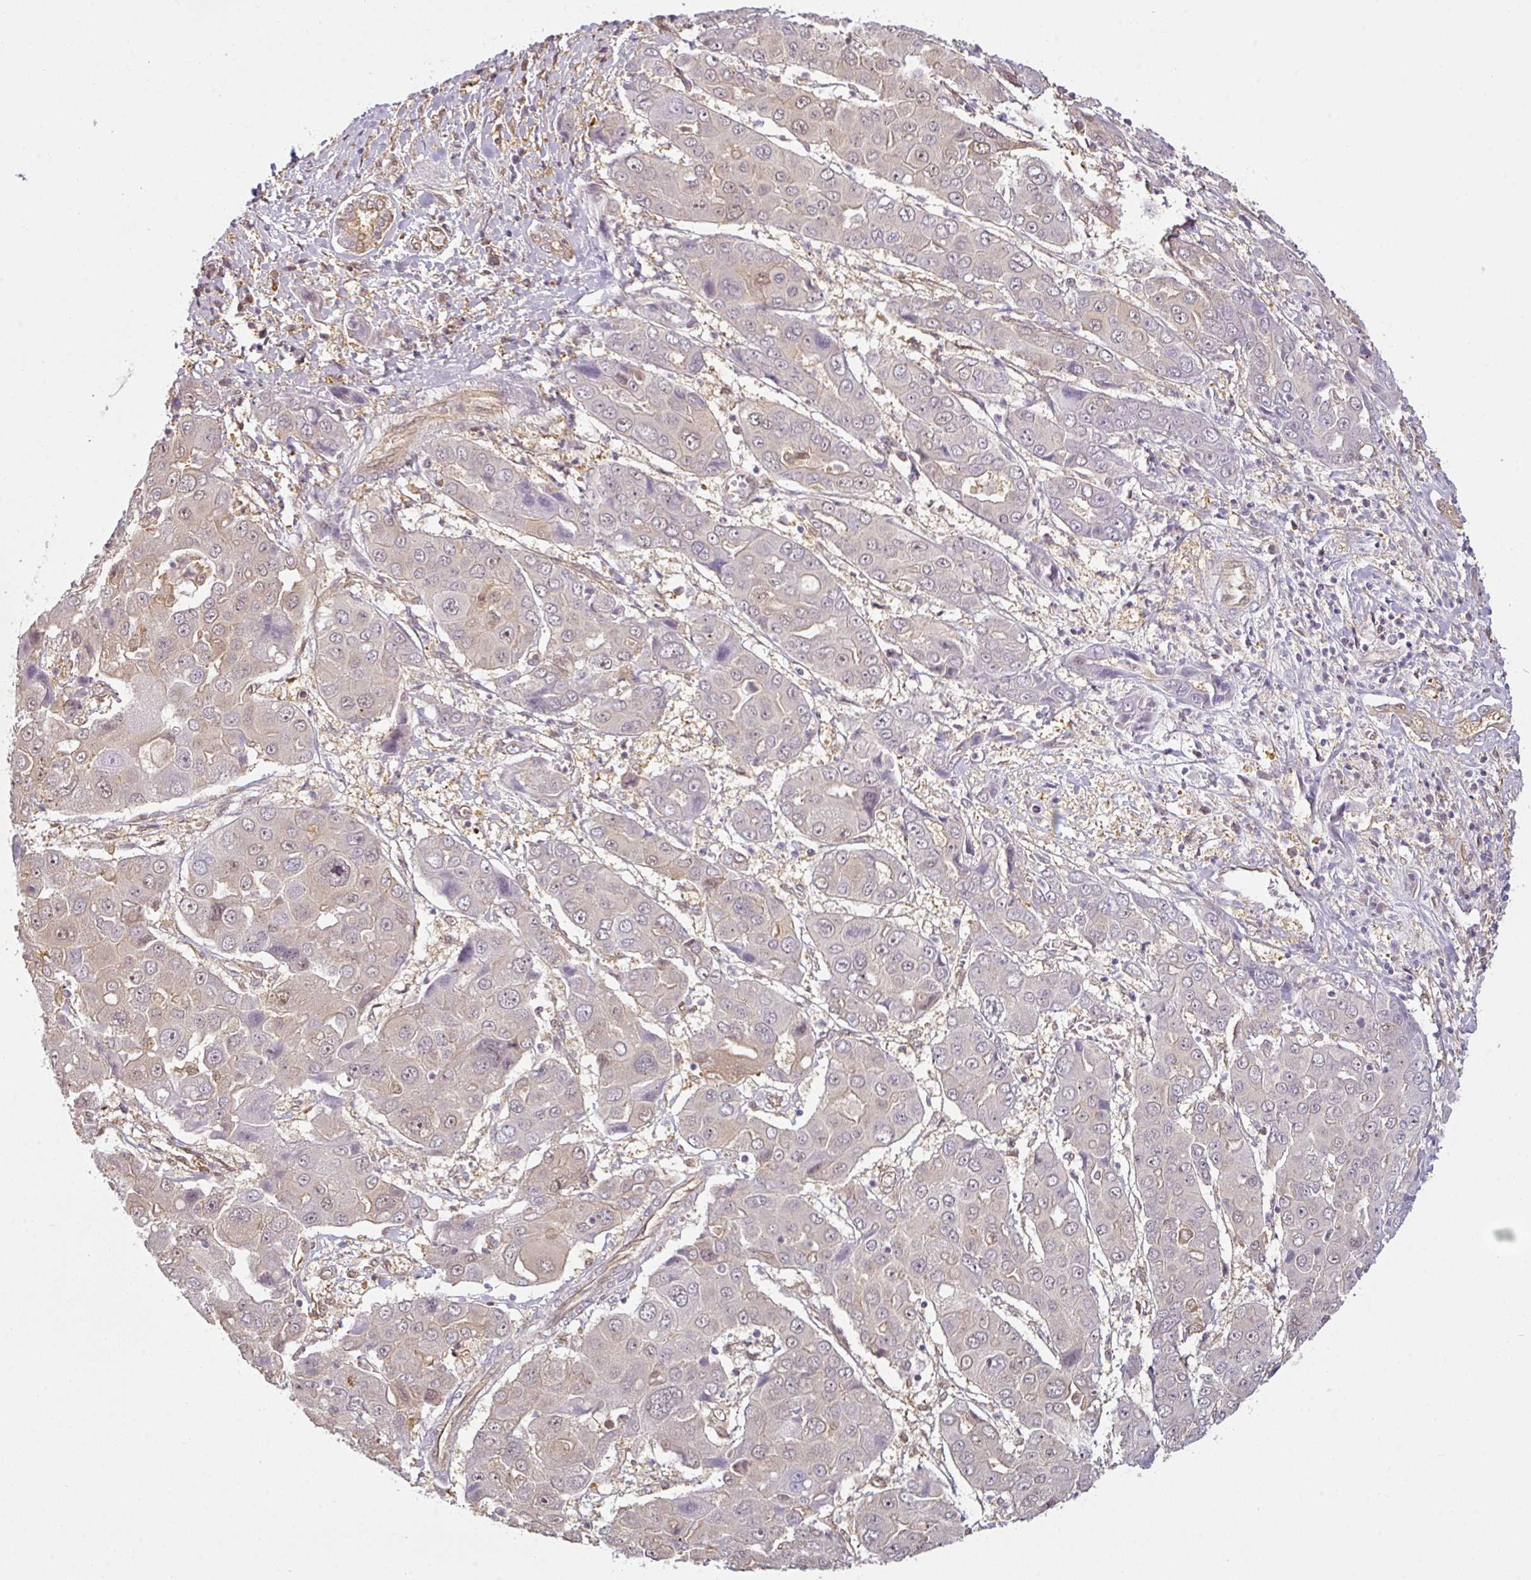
{"staining": {"intensity": "negative", "quantity": "none", "location": "none"}, "tissue": "liver cancer", "cell_type": "Tumor cells", "image_type": "cancer", "snomed": [{"axis": "morphology", "description": "Cholangiocarcinoma"}, {"axis": "topography", "description": "Liver"}], "caption": "Protein analysis of liver cancer (cholangiocarcinoma) exhibits no significant expression in tumor cells.", "gene": "ANKRD18A", "patient": {"sex": "male", "age": 67}}